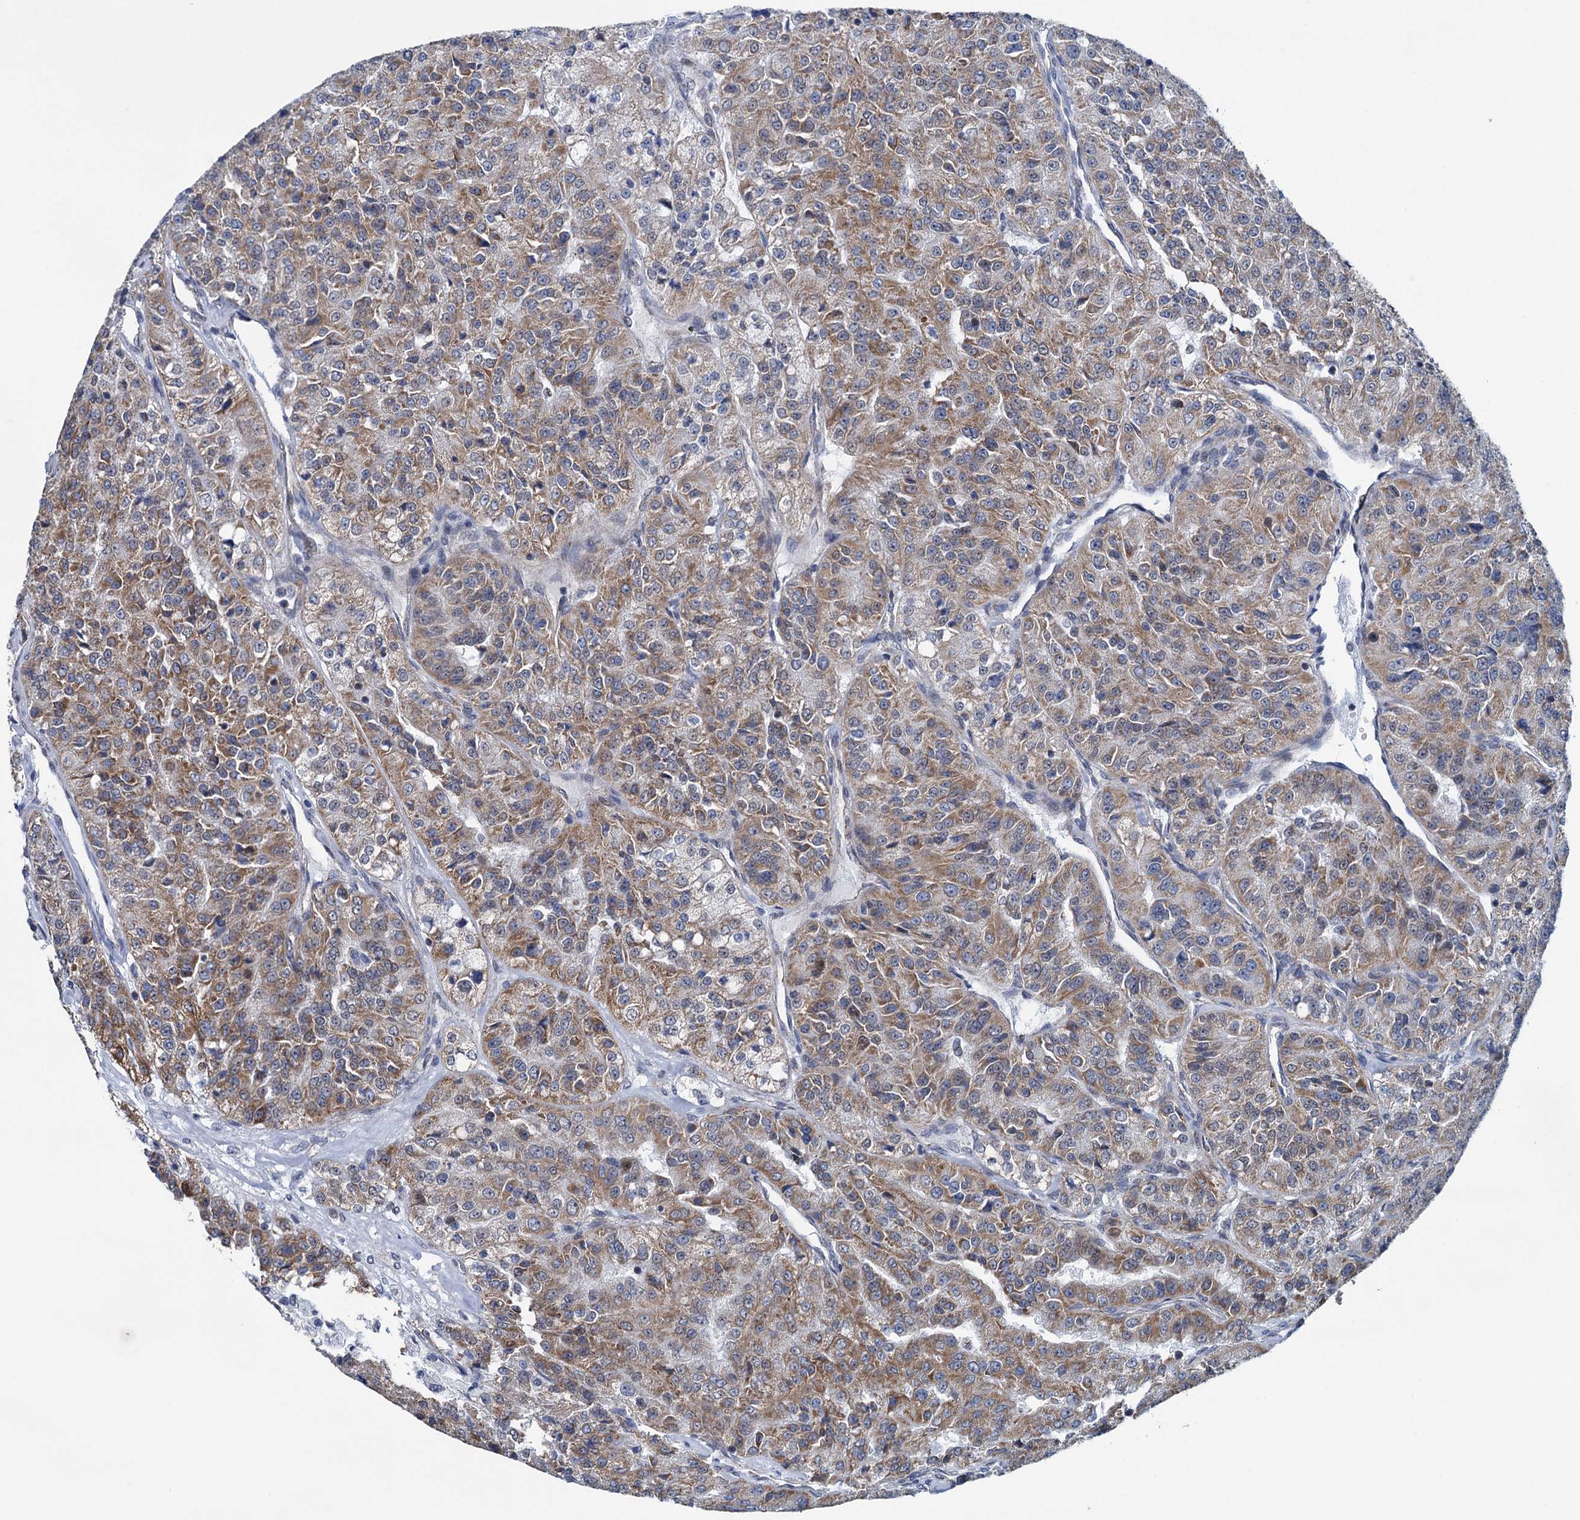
{"staining": {"intensity": "moderate", "quantity": ">75%", "location": "cytoplasmic/membranous"}, "tissue": "renal cancer", "cell_type": "Tumor cells", "image_type": "cancer", "snomed": [{"axis": "morphology", "description": "Adenocarcinoma, NOS"}, {"axis": "topography", "description": "Kidney"}], "caption": "Protein staining of adenocarcinoma (renal) tissue shows moderate cytoplasmic/membranous expression in approximately >75% of tumor cells. (DAB = brown stain, brightfield microscopy at high magnification).", "gene": "MORN3", "patient": {"sex": "female", "age": 63}}